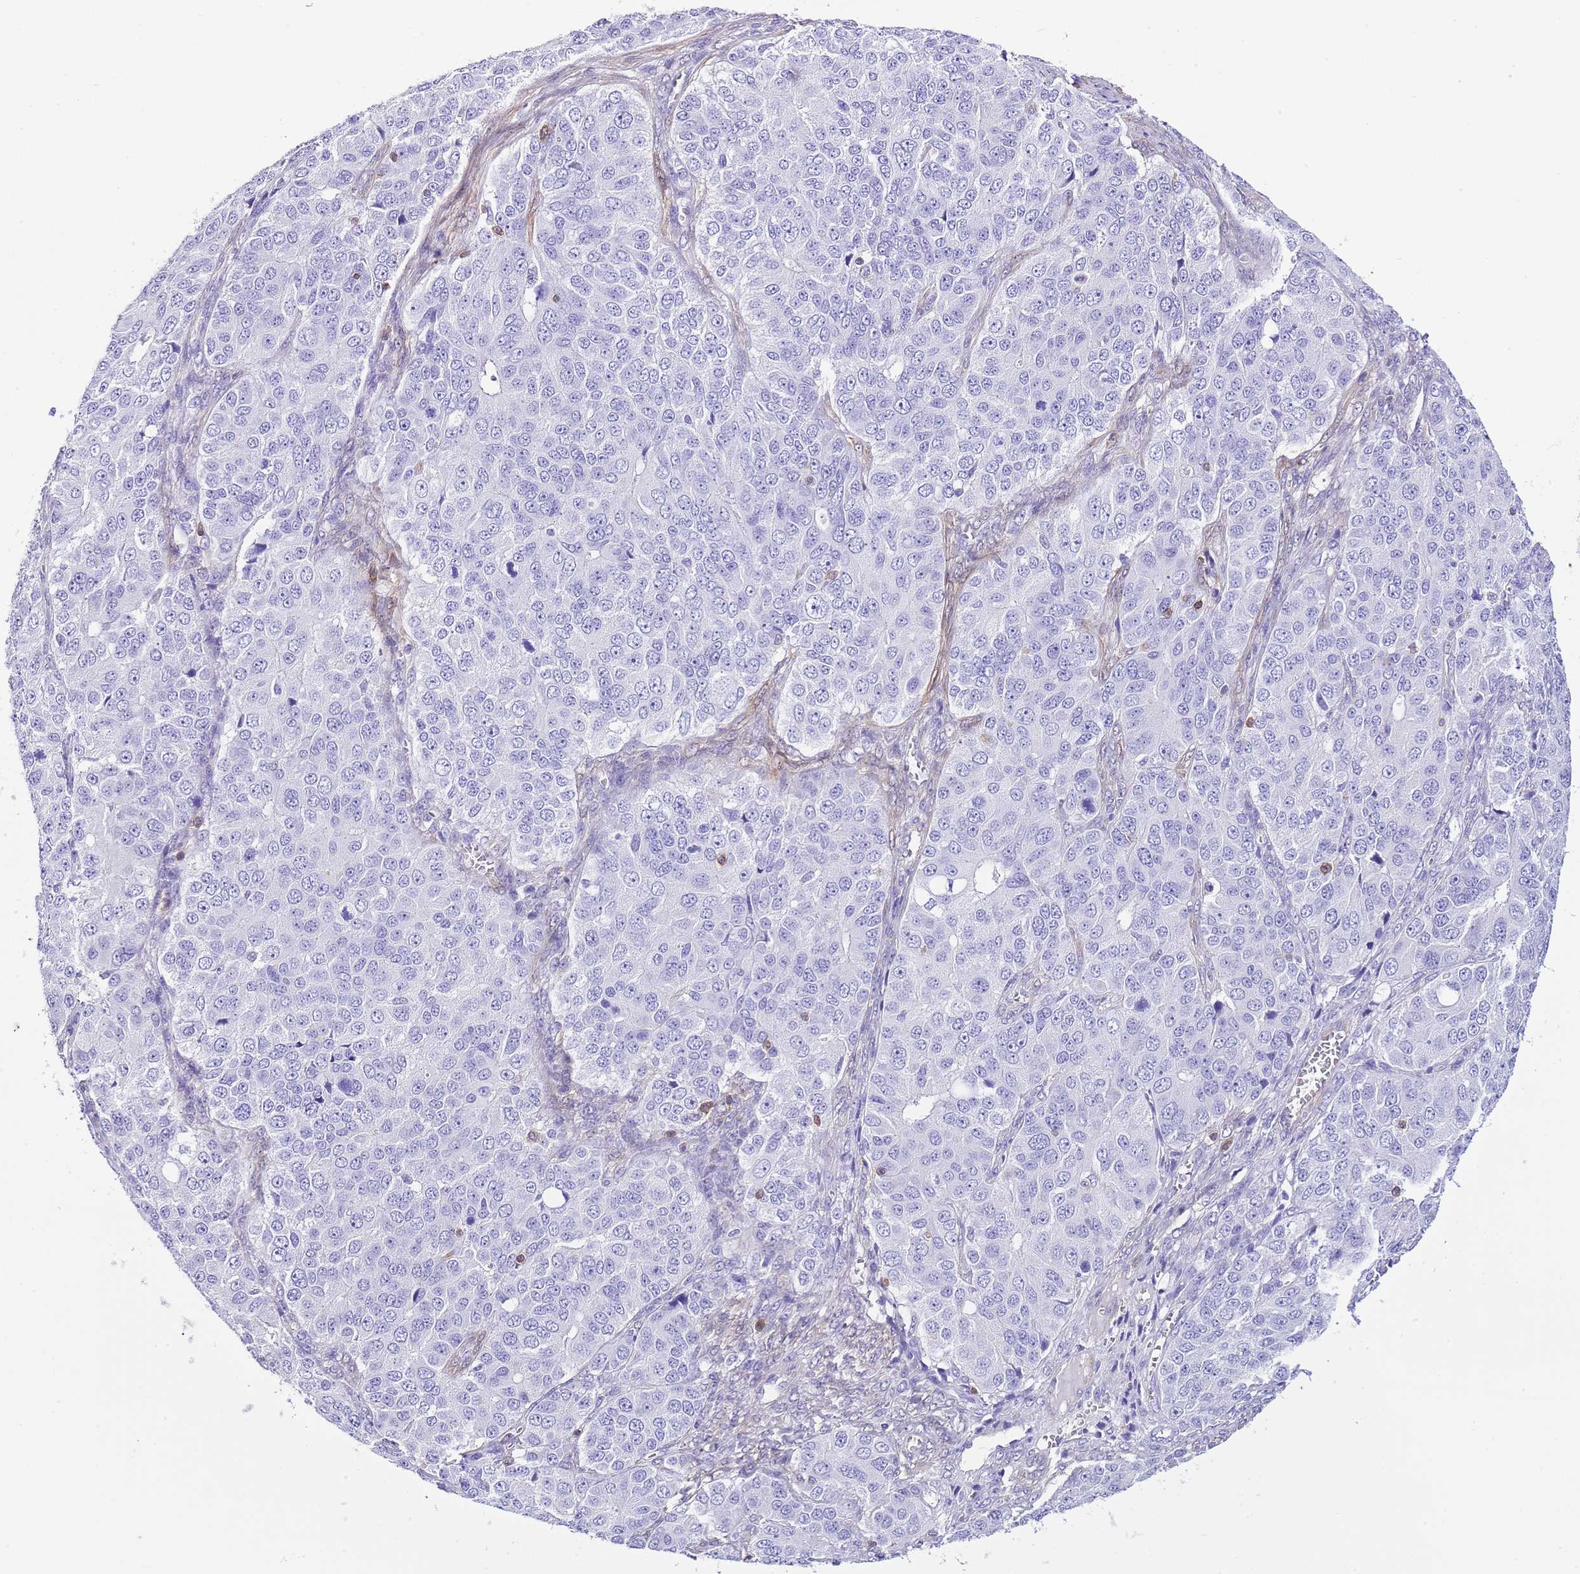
{"staining": {"intensity": "negative", "quantity": "none", "location": "none"}, "tissue": "ovarian cancer", "cell_type": "Tumor cells", "image_type": "cancer", "snomed": [{"axis": "morphology", "description": "Carcinoma, endometroid"}, {"axis": "topography", "description": "Ovary"}], "caption": "High power microscopy histopathology image of an immunohistochemistry image of endometroid carcinoma (ovarian), revealing no significant positivity in tumor cells.", "gene": "CNN2", "patient": {"sex": "female", "age": 51}}